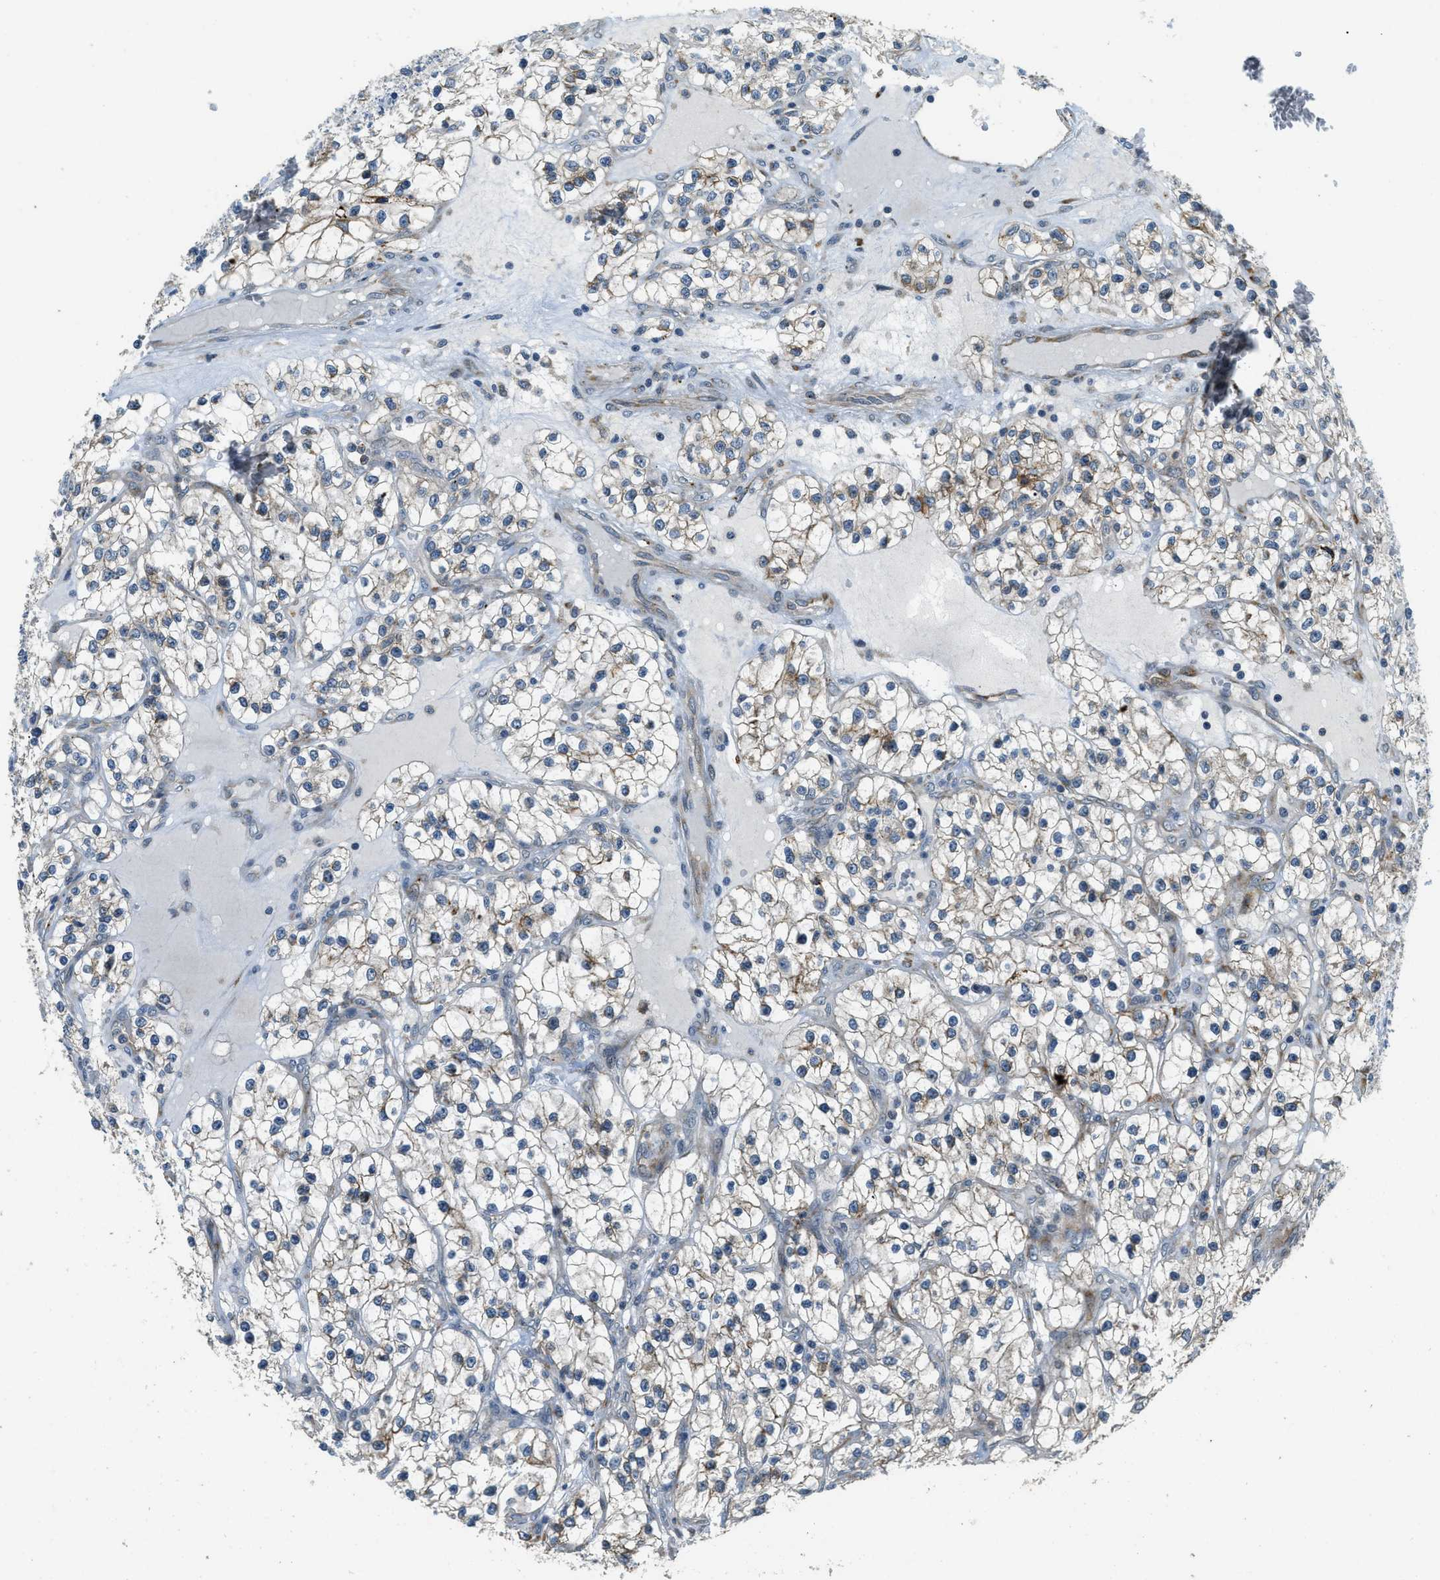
{"staining": {"intensity": "moderate", "quantity": "<25%", "location": "cytoplasmic/membranous"}, "tissue": "renal cancer", "cell_type": "Tumor cells", "image_type": "cancer", "snomed": [{"axis": "morphology", "description": "Adenocarcinoma, NOS"}, {"axis": "topography", "description": "Kidney"}], "caption": "This photomicrograph reveals IHC staining of human renal cancer (adenocarcinoma), with low moderate cytoplasmic/membranous expression in approximately <25% of tumor cells.", "gene": "HERC2", "patient": {"sex": "female", "age": 57}}